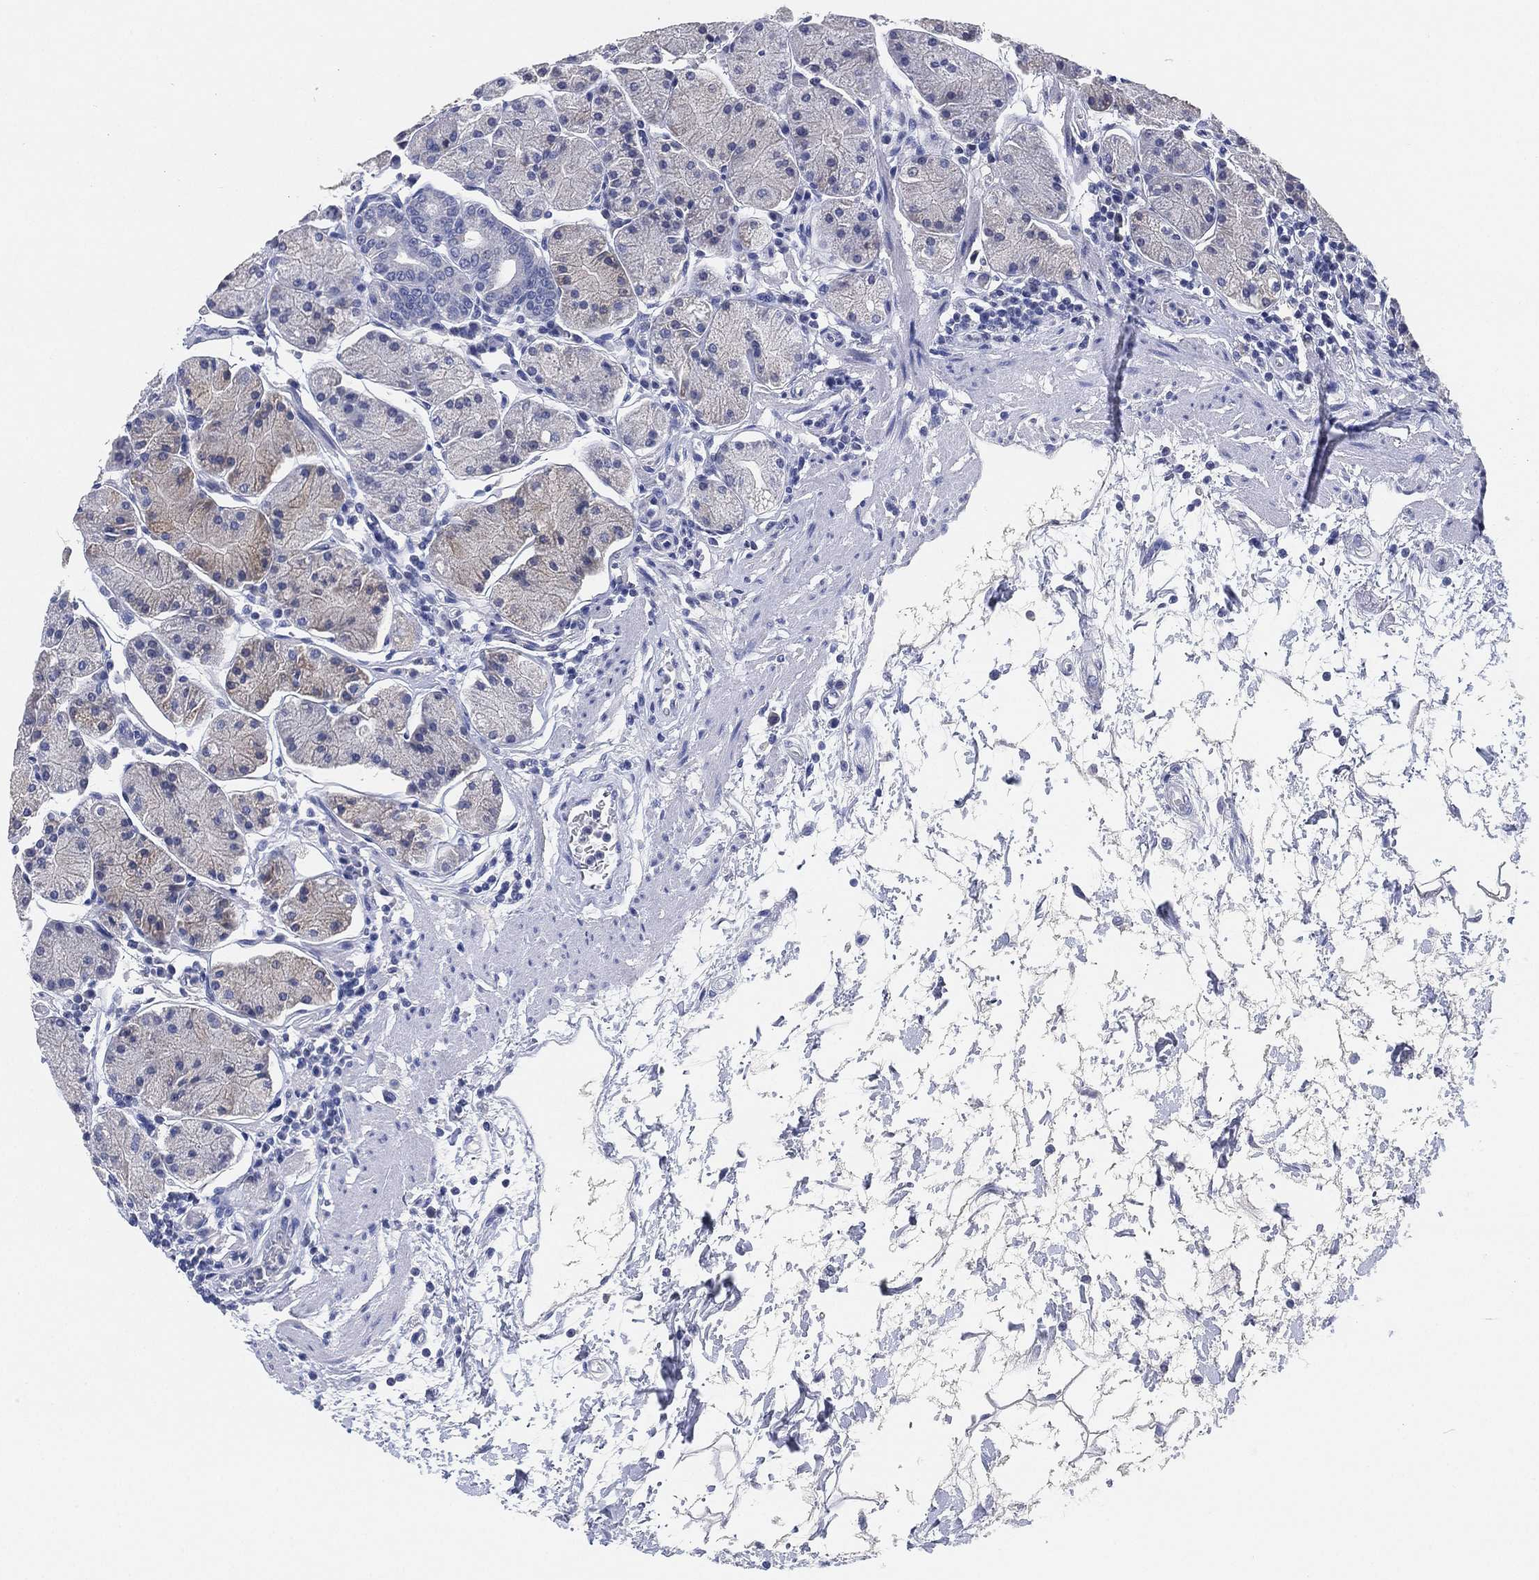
{"staining": {"intensity": "negative", "quantity": "none", "location": "none"}, "tissue": "stomach", "cell_type": "Glandular cells", "image_type": "normal", "snomed": [{"axis": "morphology", "description": "Normal tissue, NOS"}, {"axis": "topography", "description": "Stomach"}], "caption": "An image of stomach stained for a protein exhibits no brown staining in glandular cells. (DAB (3,3'-diaminobenzidine) IHC visualized using brightfield microscopy, high magnification).", "gene": "IYD", "patient": {"sex": "male", "age": 54}}